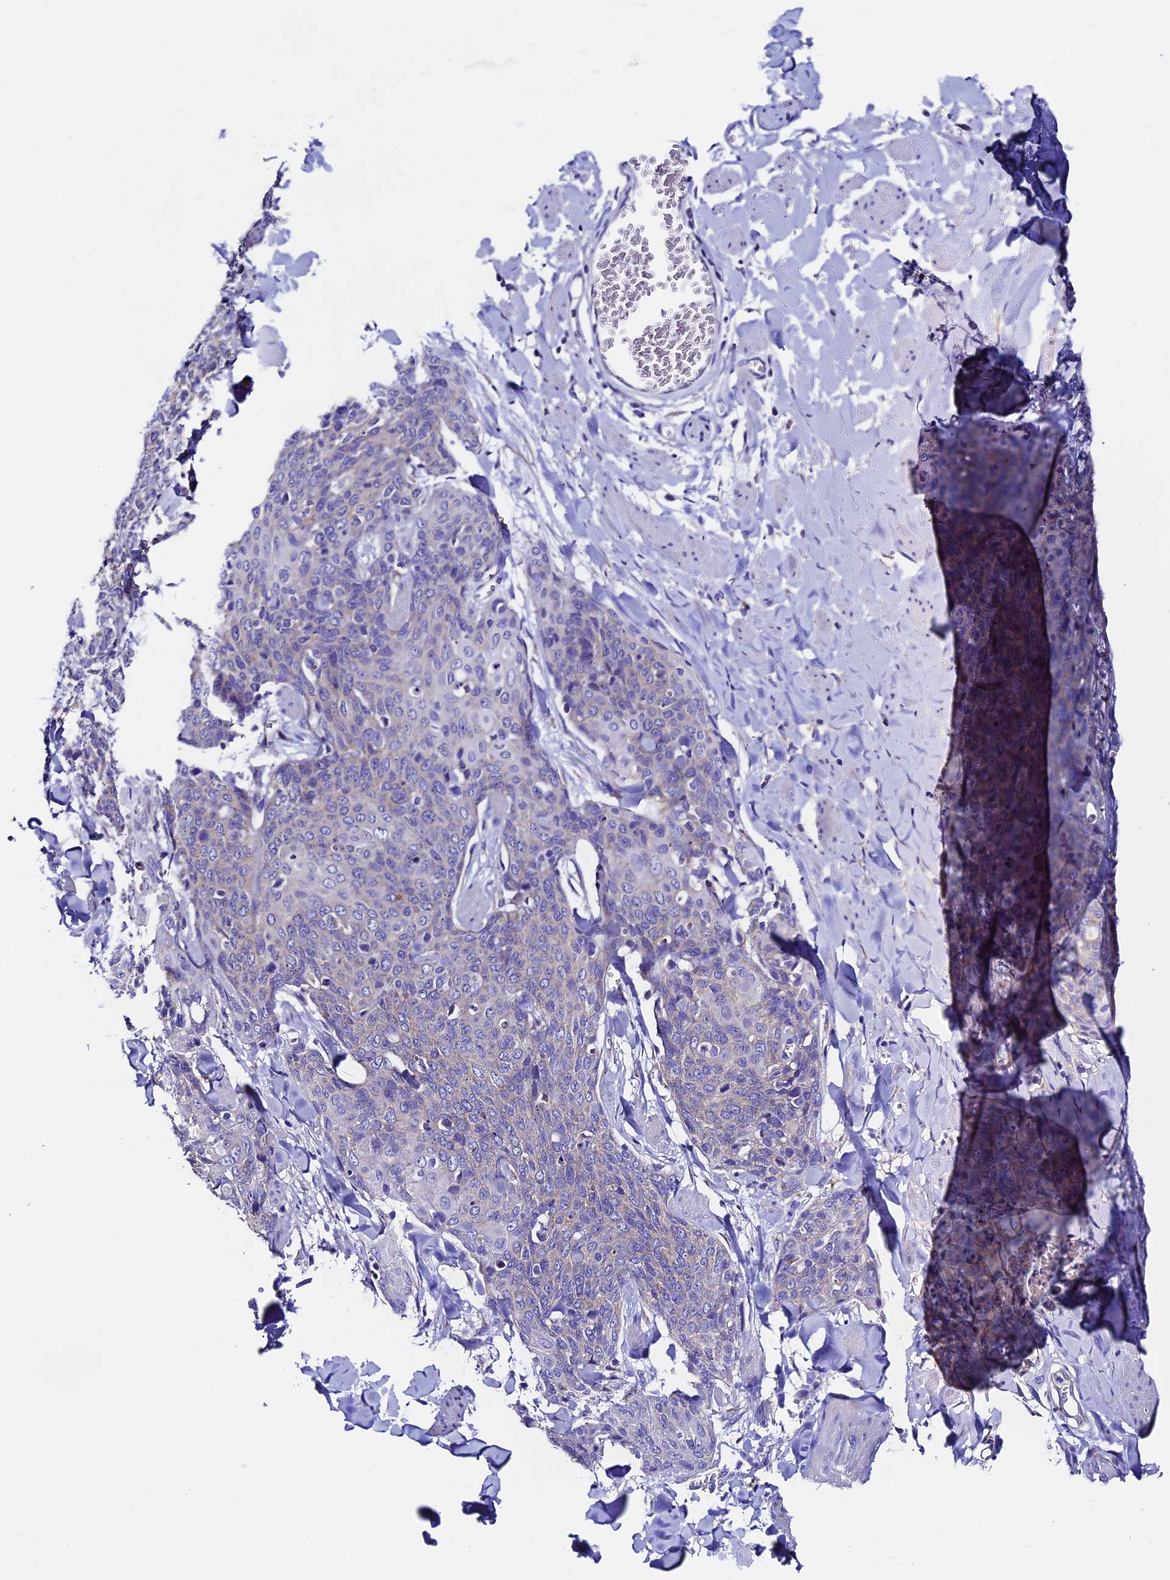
{"staining": {"intensity": "weak", "quantity": "<25%", "location": "cytoplasmic/membranous"}, "tissue": "skin cancer", "cell_type": "Tumor cells", "image_type": "cancer", "snomed": [{"axis": "morphology", "description": "Squamous cell carcinoma, NOS"}, {"axis": "topography", "description": "Skin"}, {"axis": "topography", "description": "Vulva"}], "caption": "High power microscopy image of an IHC micrograph of skin cancer (squamous cell carcinoma), revealing no significant expression in tumor cells. Nuclei are stained in blue.", "gene": "COMTD1", "patient": {"sex": "female", "age": 85}}